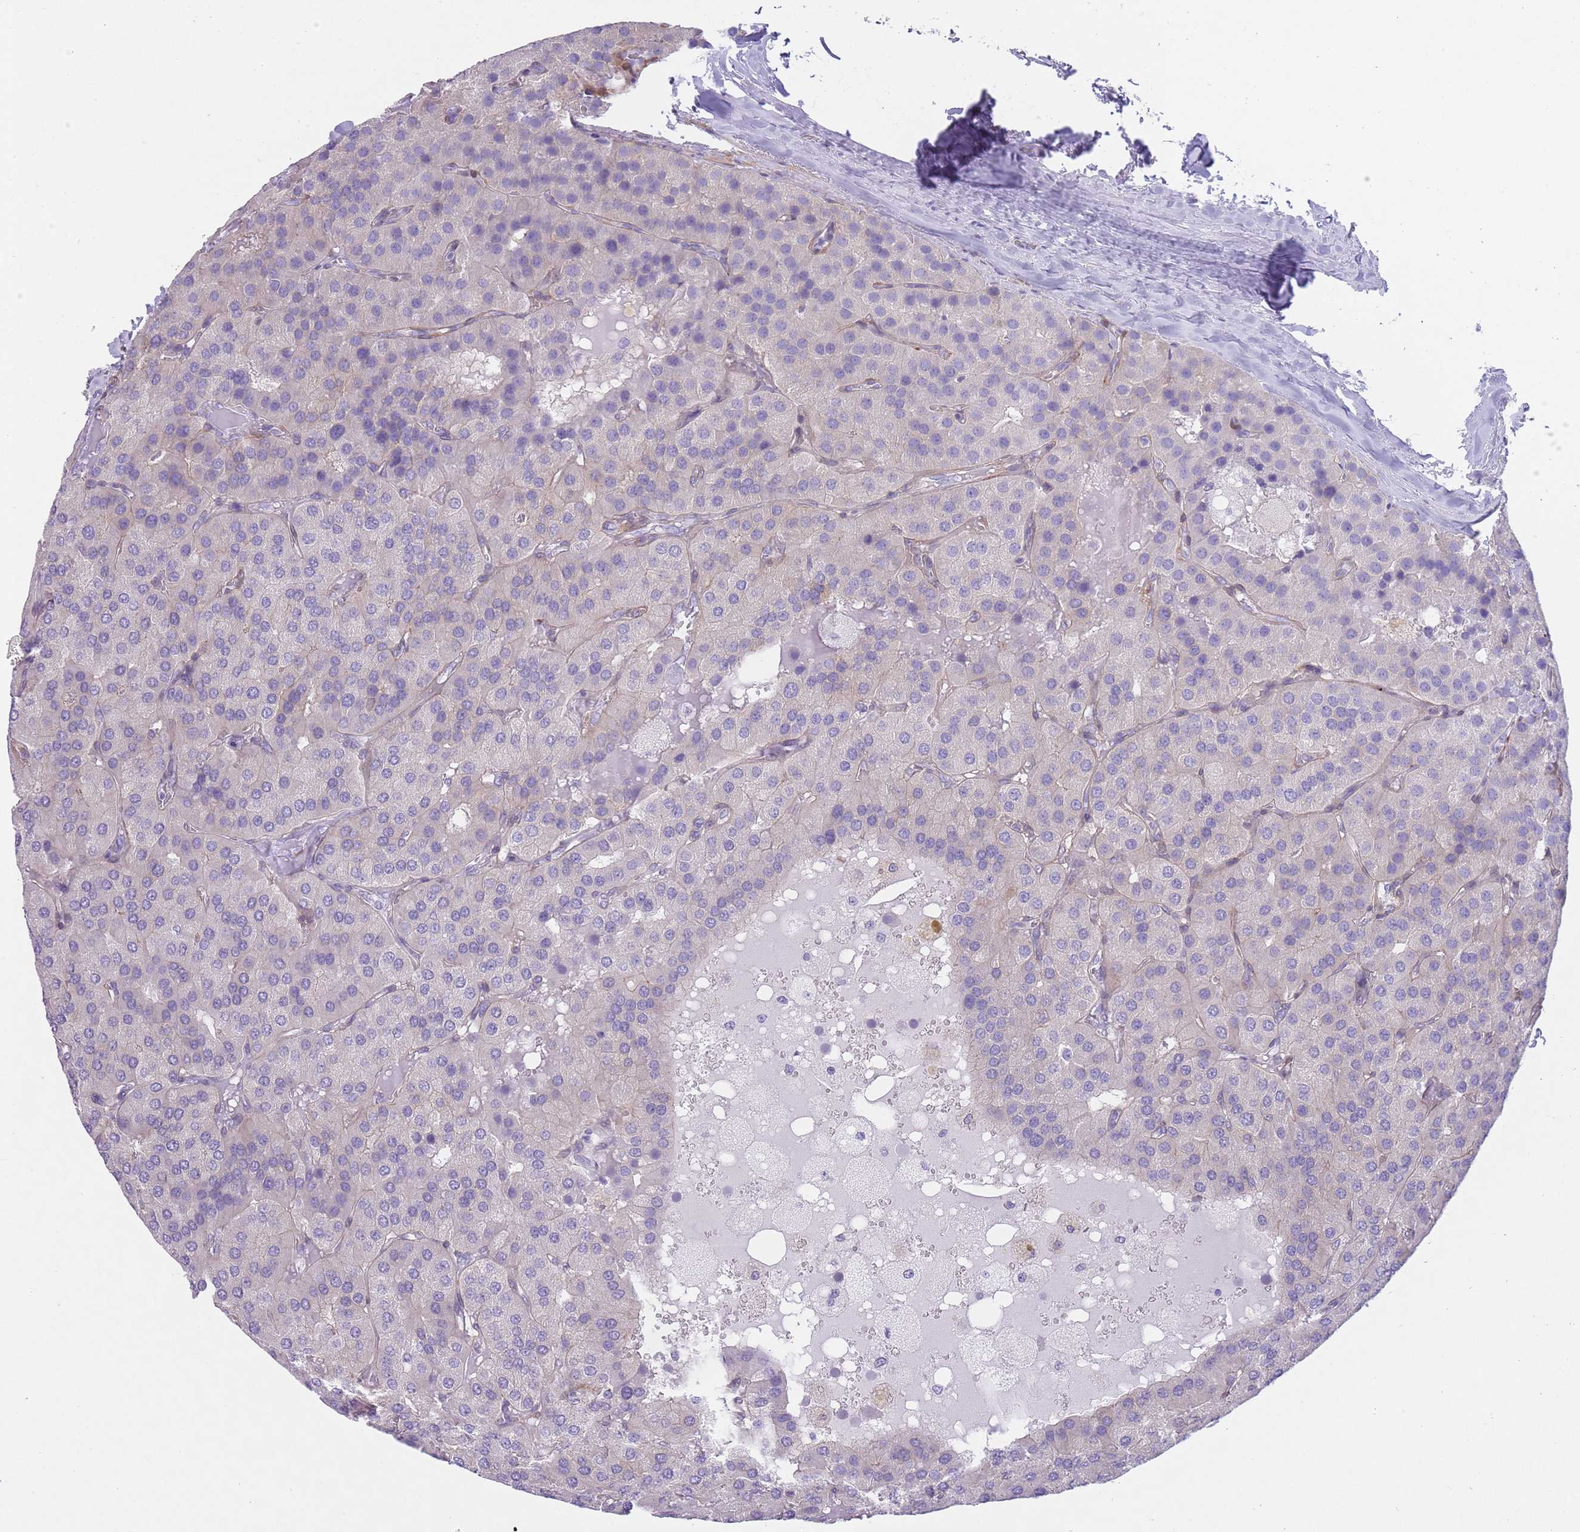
{"staining": {"intensity": "negative", "quantity": "none", "location": "none"}, "tissue": "parathyroid gland", "cell_type": "Glandular cells", "image_type": "normal", "snomed": [{"axis": "morphology", "description": "Normal tissue, NOS"}, {"axis": "morphology", "description": "Adenoma, NOS"}, {"axis": "topography", "description": "Parathyroid gland"}], "caption": "The histopathology image exhibits no staining of glandular cells in benign parathyroid gland.", "gene": "OR11H12", "patient": {"sex": "female", "age": 86}}